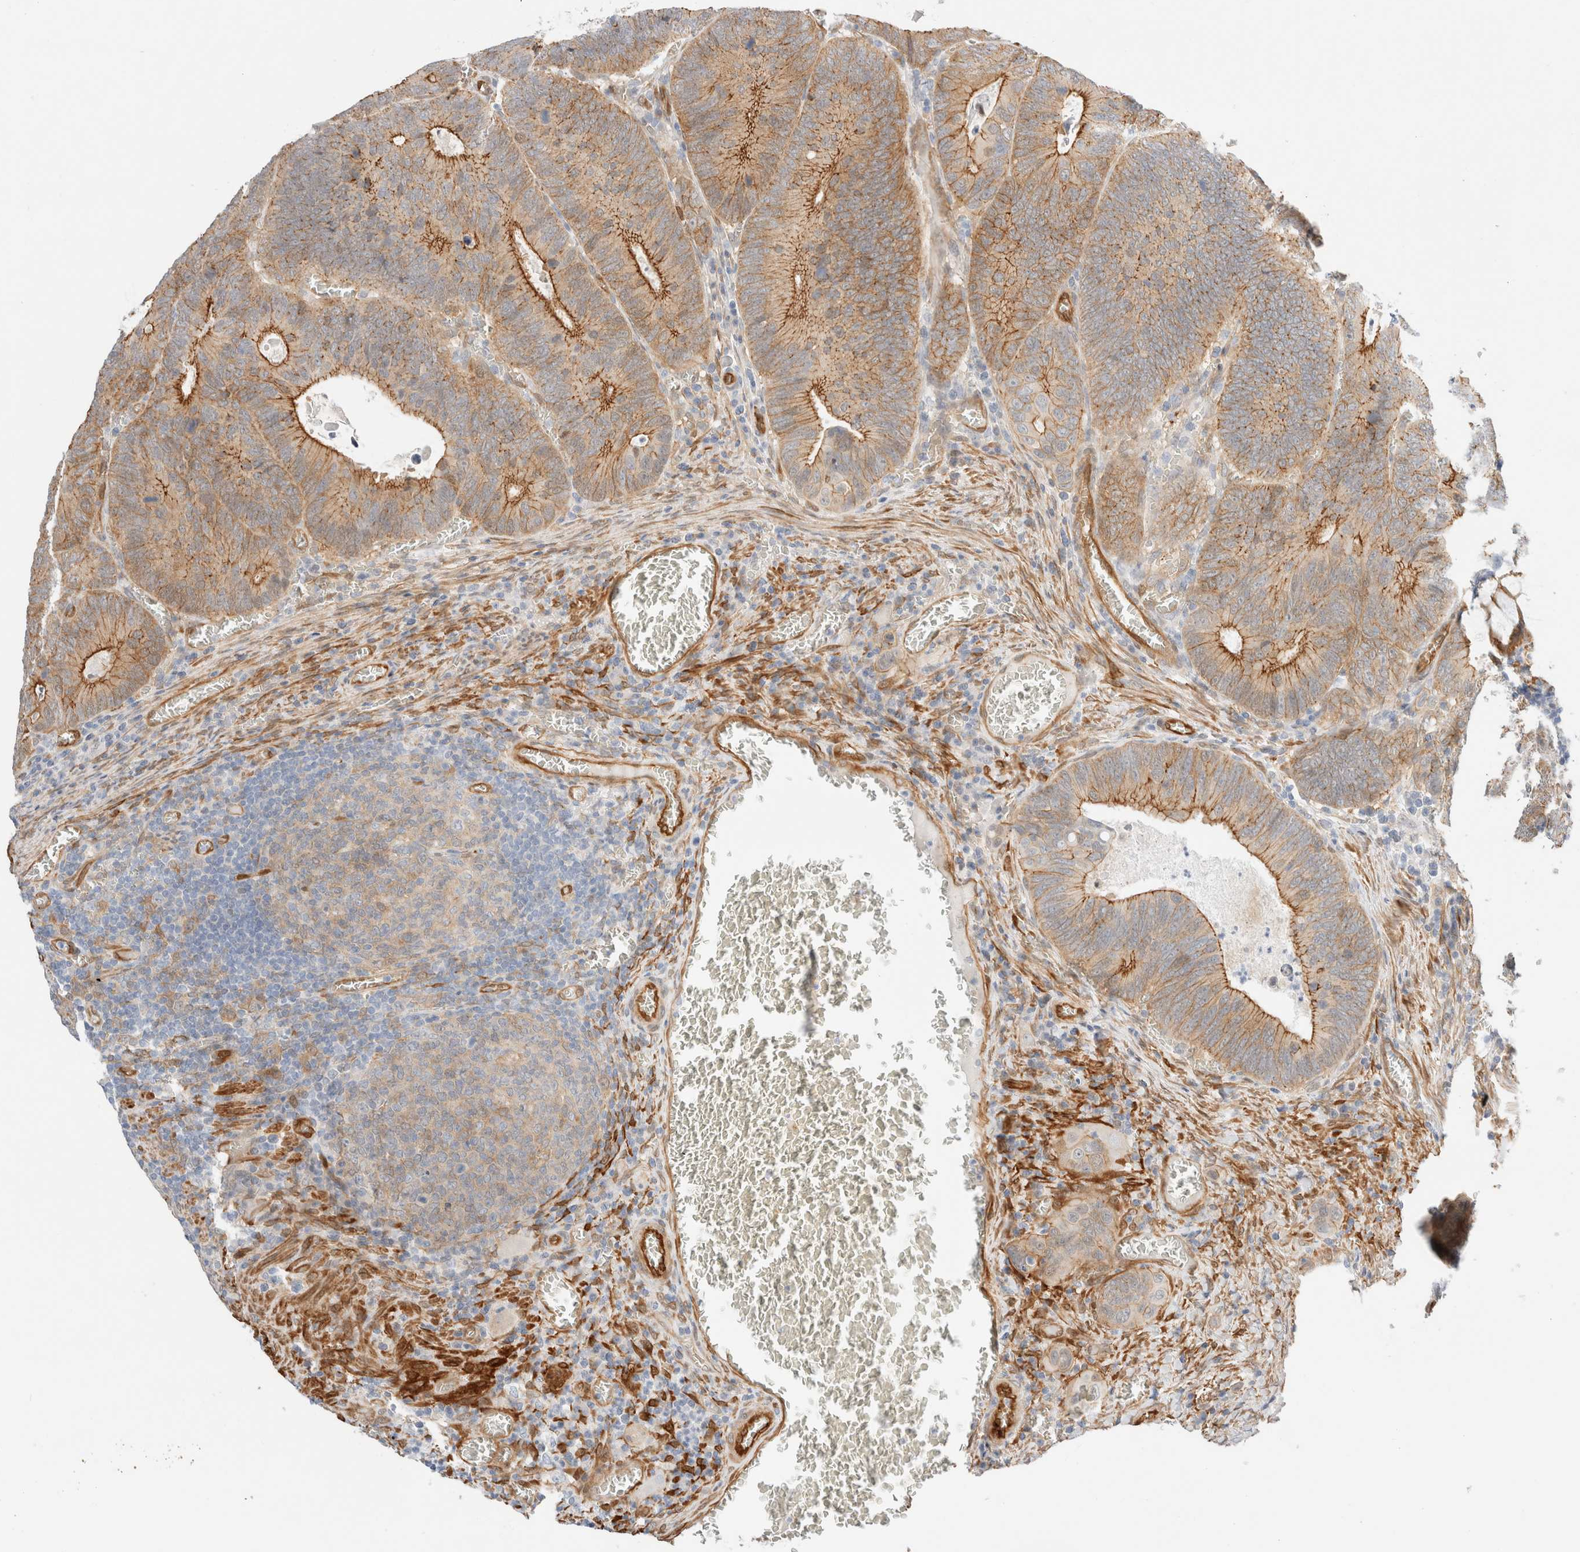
{"staining": {"intensity": "moderate", "quantity": ">75%", "location": "cytoplasmic/membranous"}, "tissue": "colorectal cancer", "cell_type": "Tumor cells", "image_type": "cancer", "snomed": [{"axis": "morphology", "description": "Inflammation, NOS"}, {"axis": "morphology", "description": "Adenocarcinoma, NOS"}, {"axis": "topography", "description": "Colon"}], "caption": "Human adenocarcinoma (colorectal) stained with a protein marker shows moderate staining in tumor cells.", "gene": "LMCD1", "patient": {"sex": "male", "age": 72}}